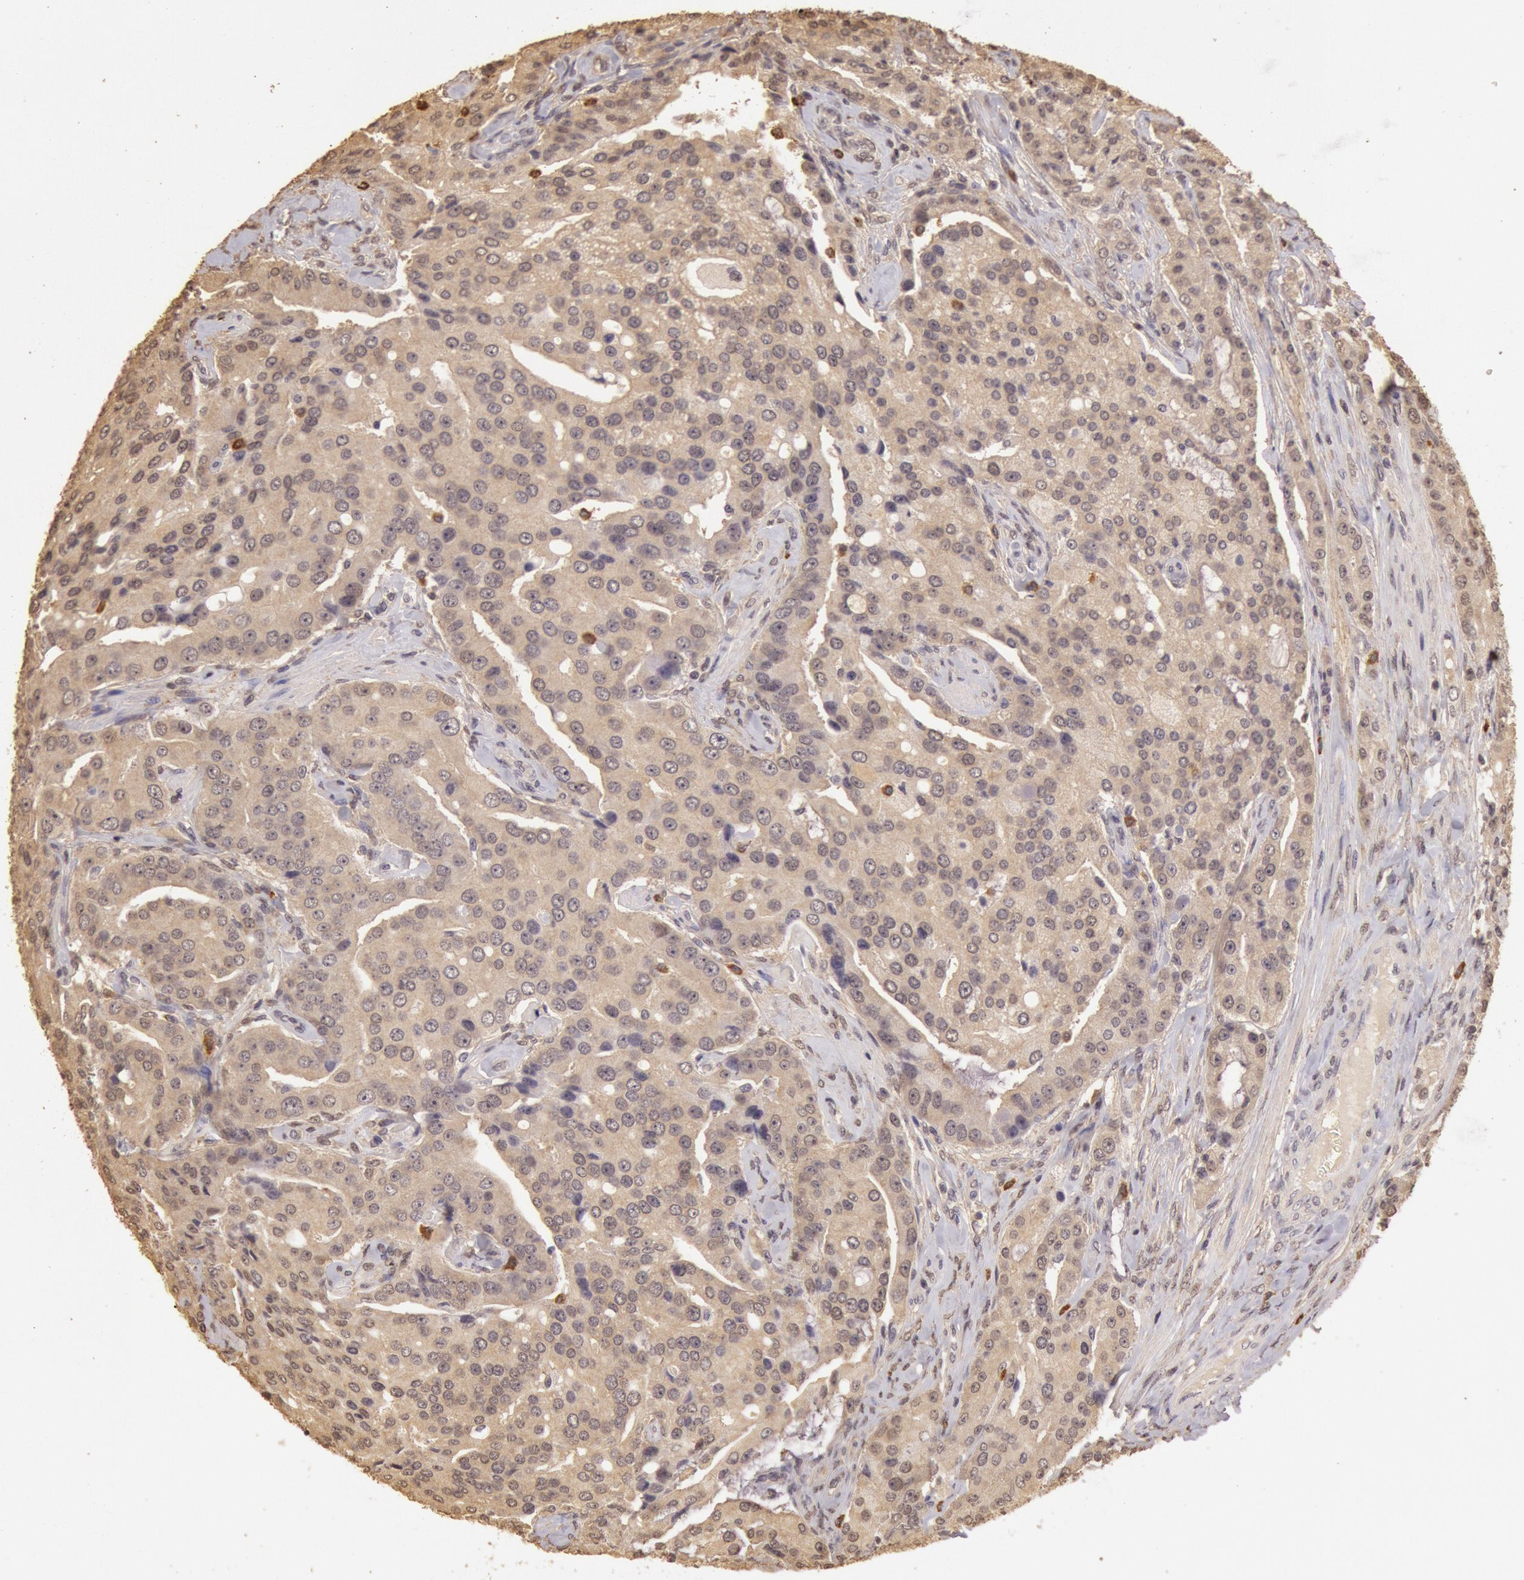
{"staining": {"intensity": "weak", "quantity": ">75%", "location": "cytoplasmic/membranous"}, "tissue": "prostate cancer", "cell_type": "Tumor cells", "image_type": "cancer", "snomed": [{"axis": "morphology", "description": "Adenocarcinoma, Medium grade"}, {"axis": "topography", "description": "Prostate"}], "caption": "A photomicrograph showing weak cytoplasmic/membranous staining in approximately >75% of tumor cells in medium-grade adenocarcinoma (prostate), as visualized by brown immunohistochemical staining.", "gene": "SOD1", "patient": {"sex": "male", "age": 72}}